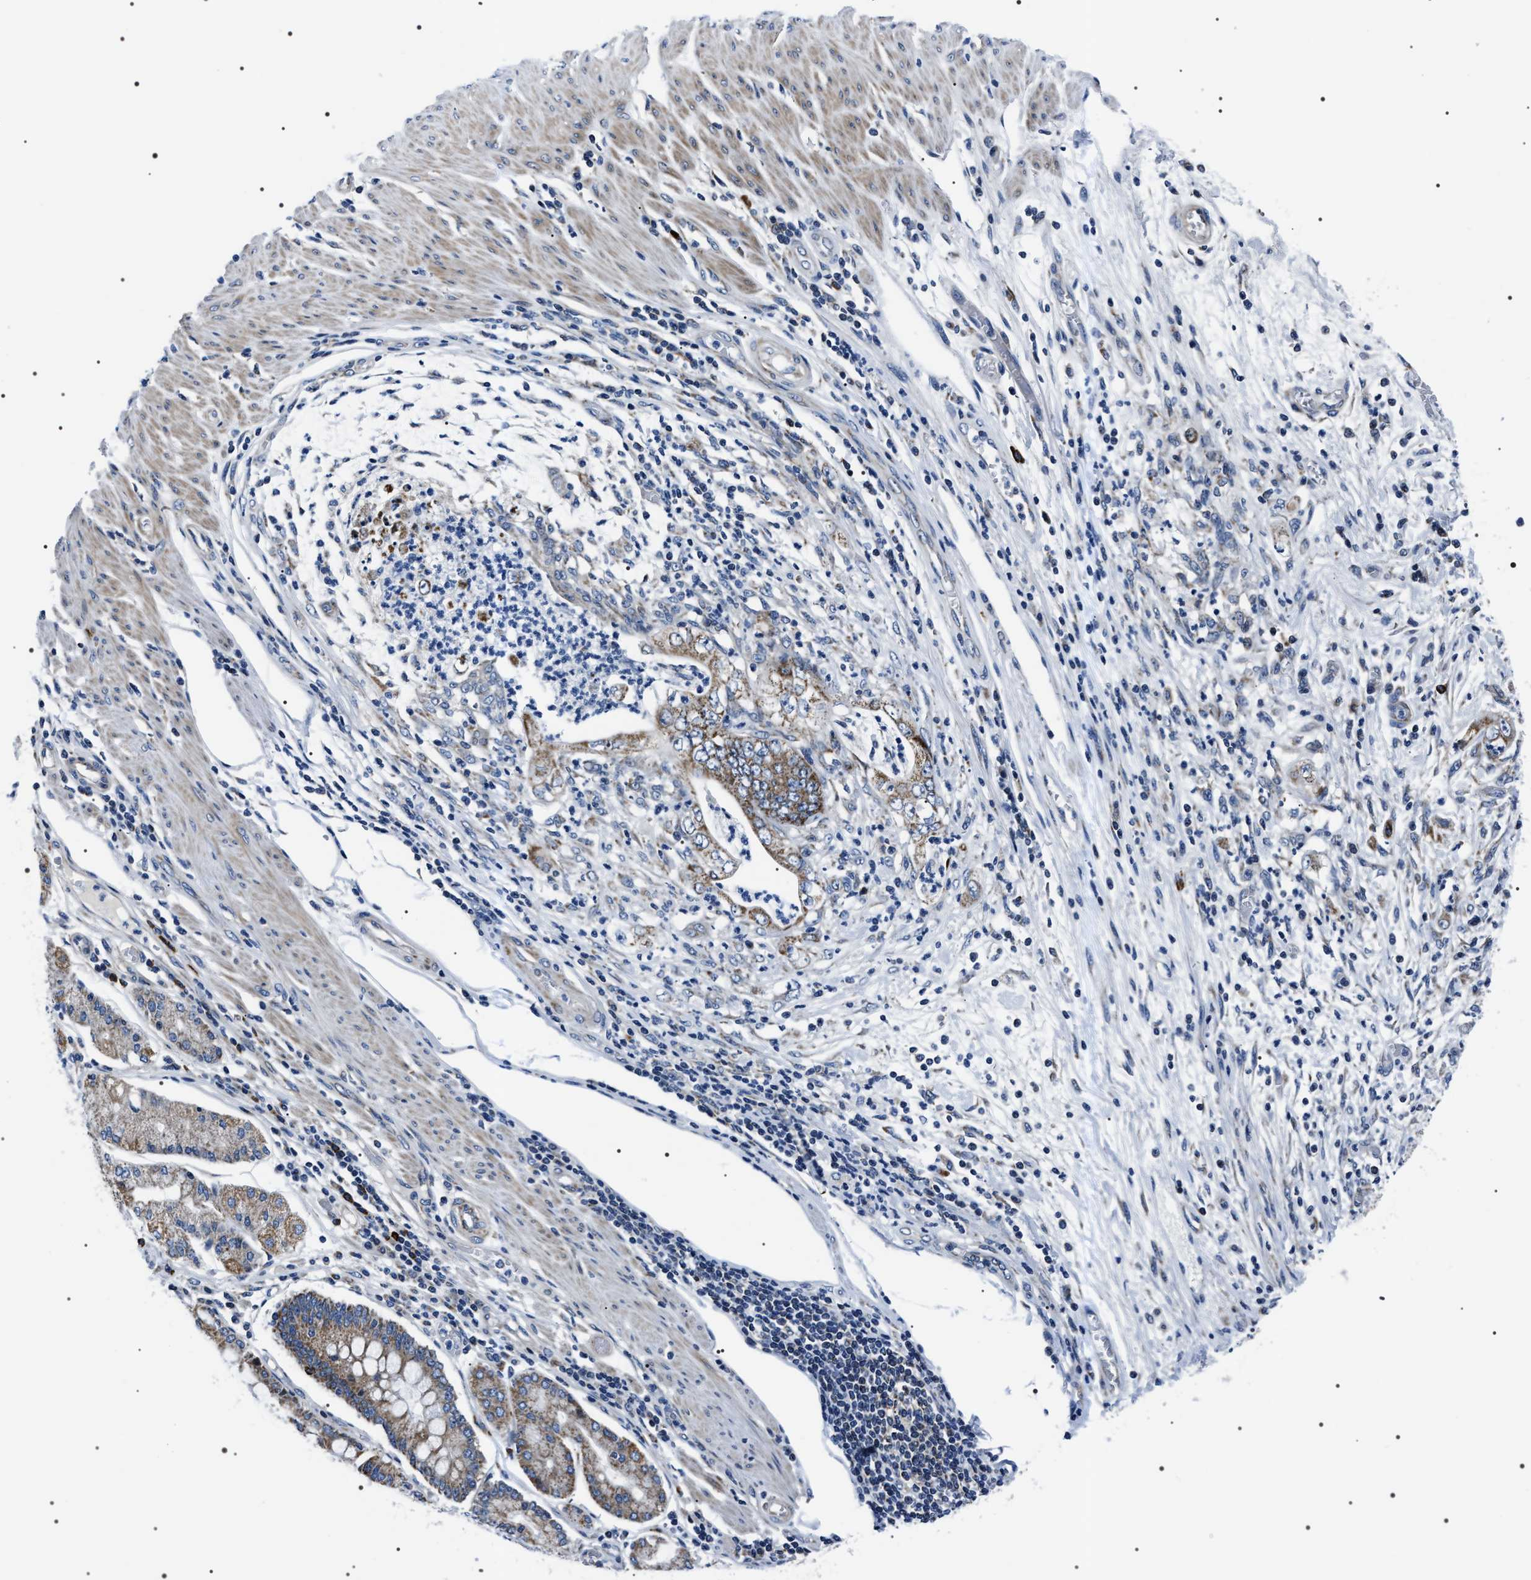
{"staining": {"intensity": "weak", "quantity": ">75%", "location": "cytoplasmic/membranous"}, "tissue": "stomach cancer", "cell_type": "Tumor cells", "image_type": "cancer", "snomed": [{"axis": "morphology", "description": "Adenocarcinoma, NOS"}, {"axis": "topography", "description": "Stomach"}], "caption": "Stomach adenocarcinoma tissue exhibits weak cytoplasmic/membranous expression in approximately >75% of tumor cells The staining was performed using DAB, with brown indicating positive protein expression. Nuclei are stained blue with hematoxylin.", "gene": "NTMT1", "patient": {"sex": "female", "age": 73}}